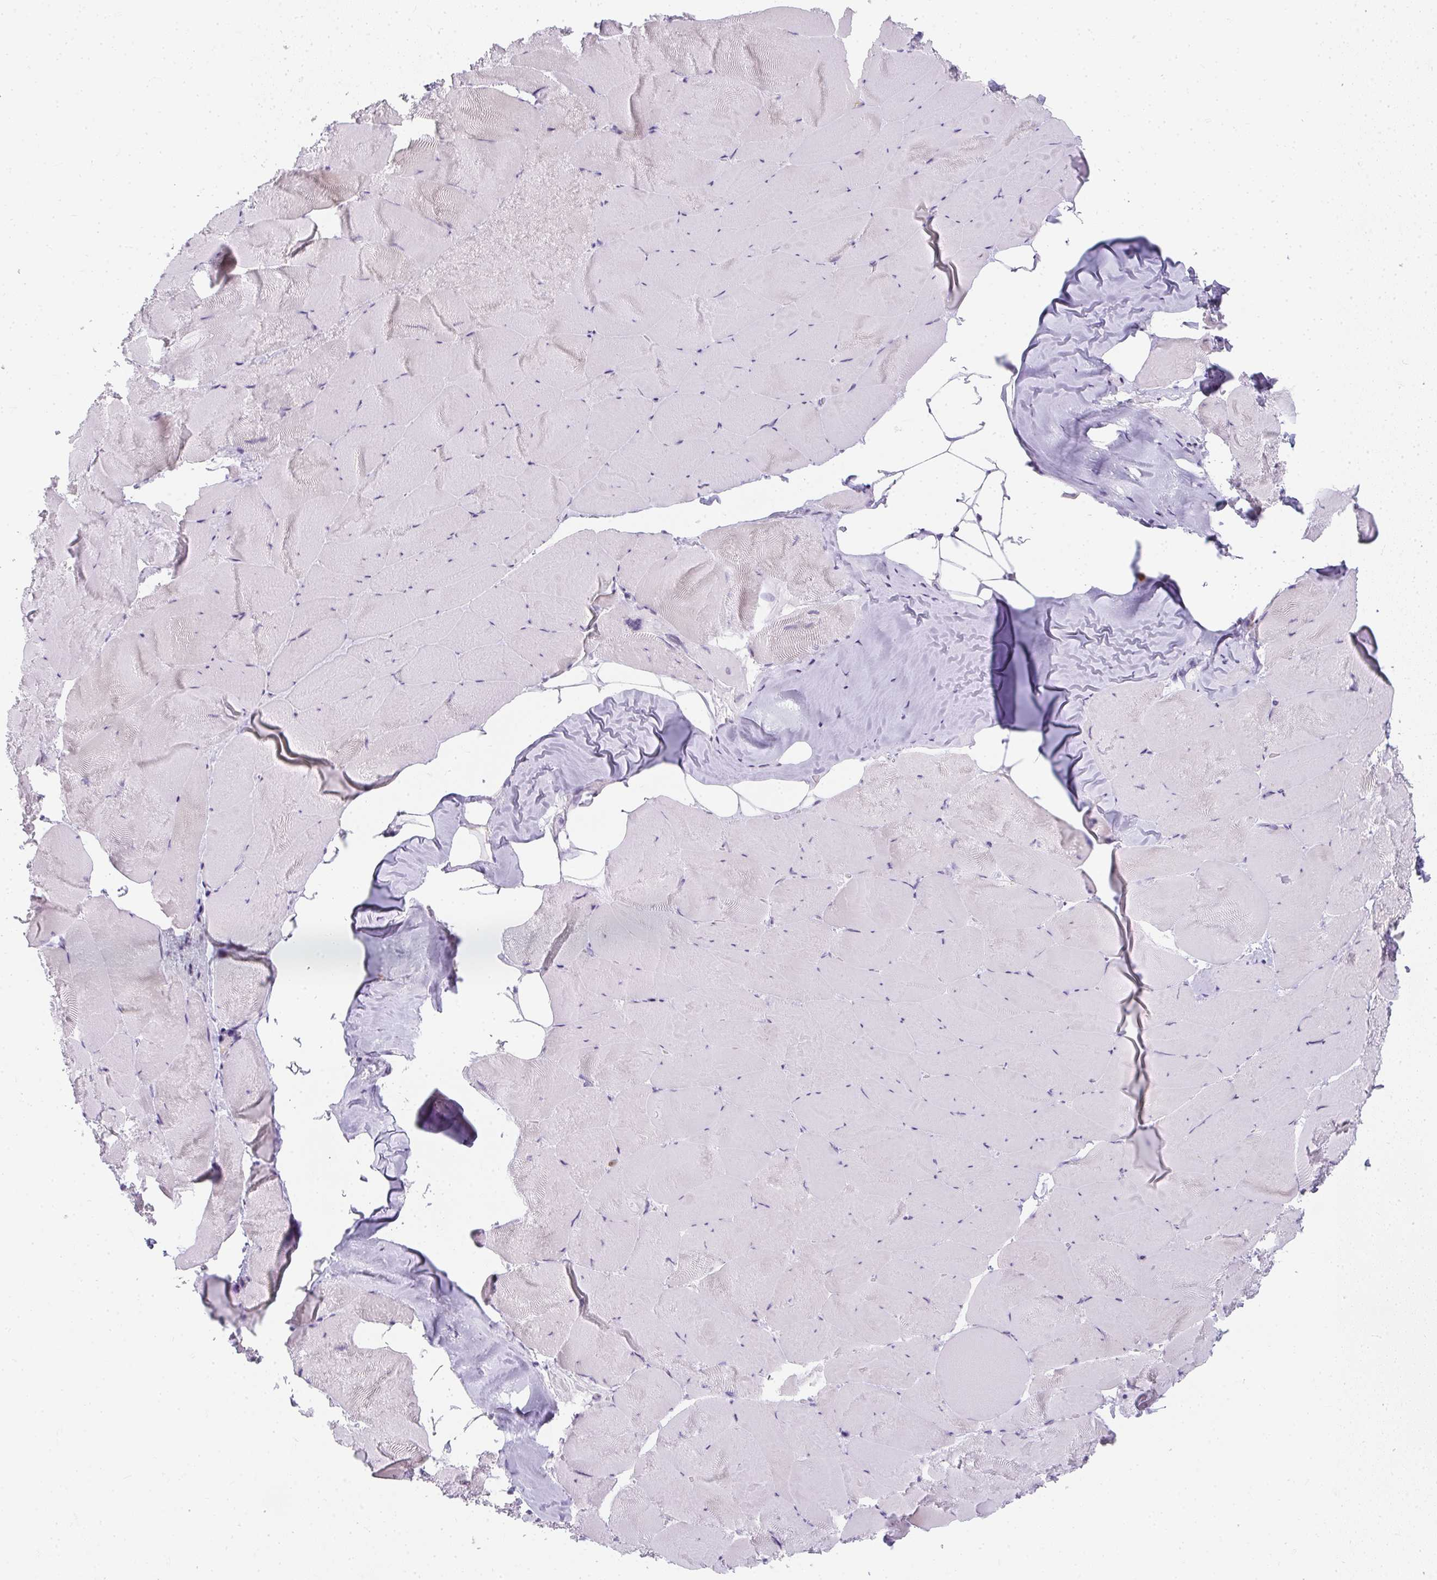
{"staining": {"intensity": "negative", "quantity": "none", "location": "none"}, "tissue": "skeletal muscle", "cell_type": "Myocytes", "image_type": "normal", "snomed": [{"axis": "morphology", "description": "Normal tissue, NOS"}, {"axis": "topography", "description": "Skeletal muscle"}], "caption": "There is no significant positivity in myocytes of skeletal muscle. (DAB immunohistochemistry visualized using brightfield microscopy, high magnification).", "gene": "HK3", "patient": {"sex": "female", "age": 64}}